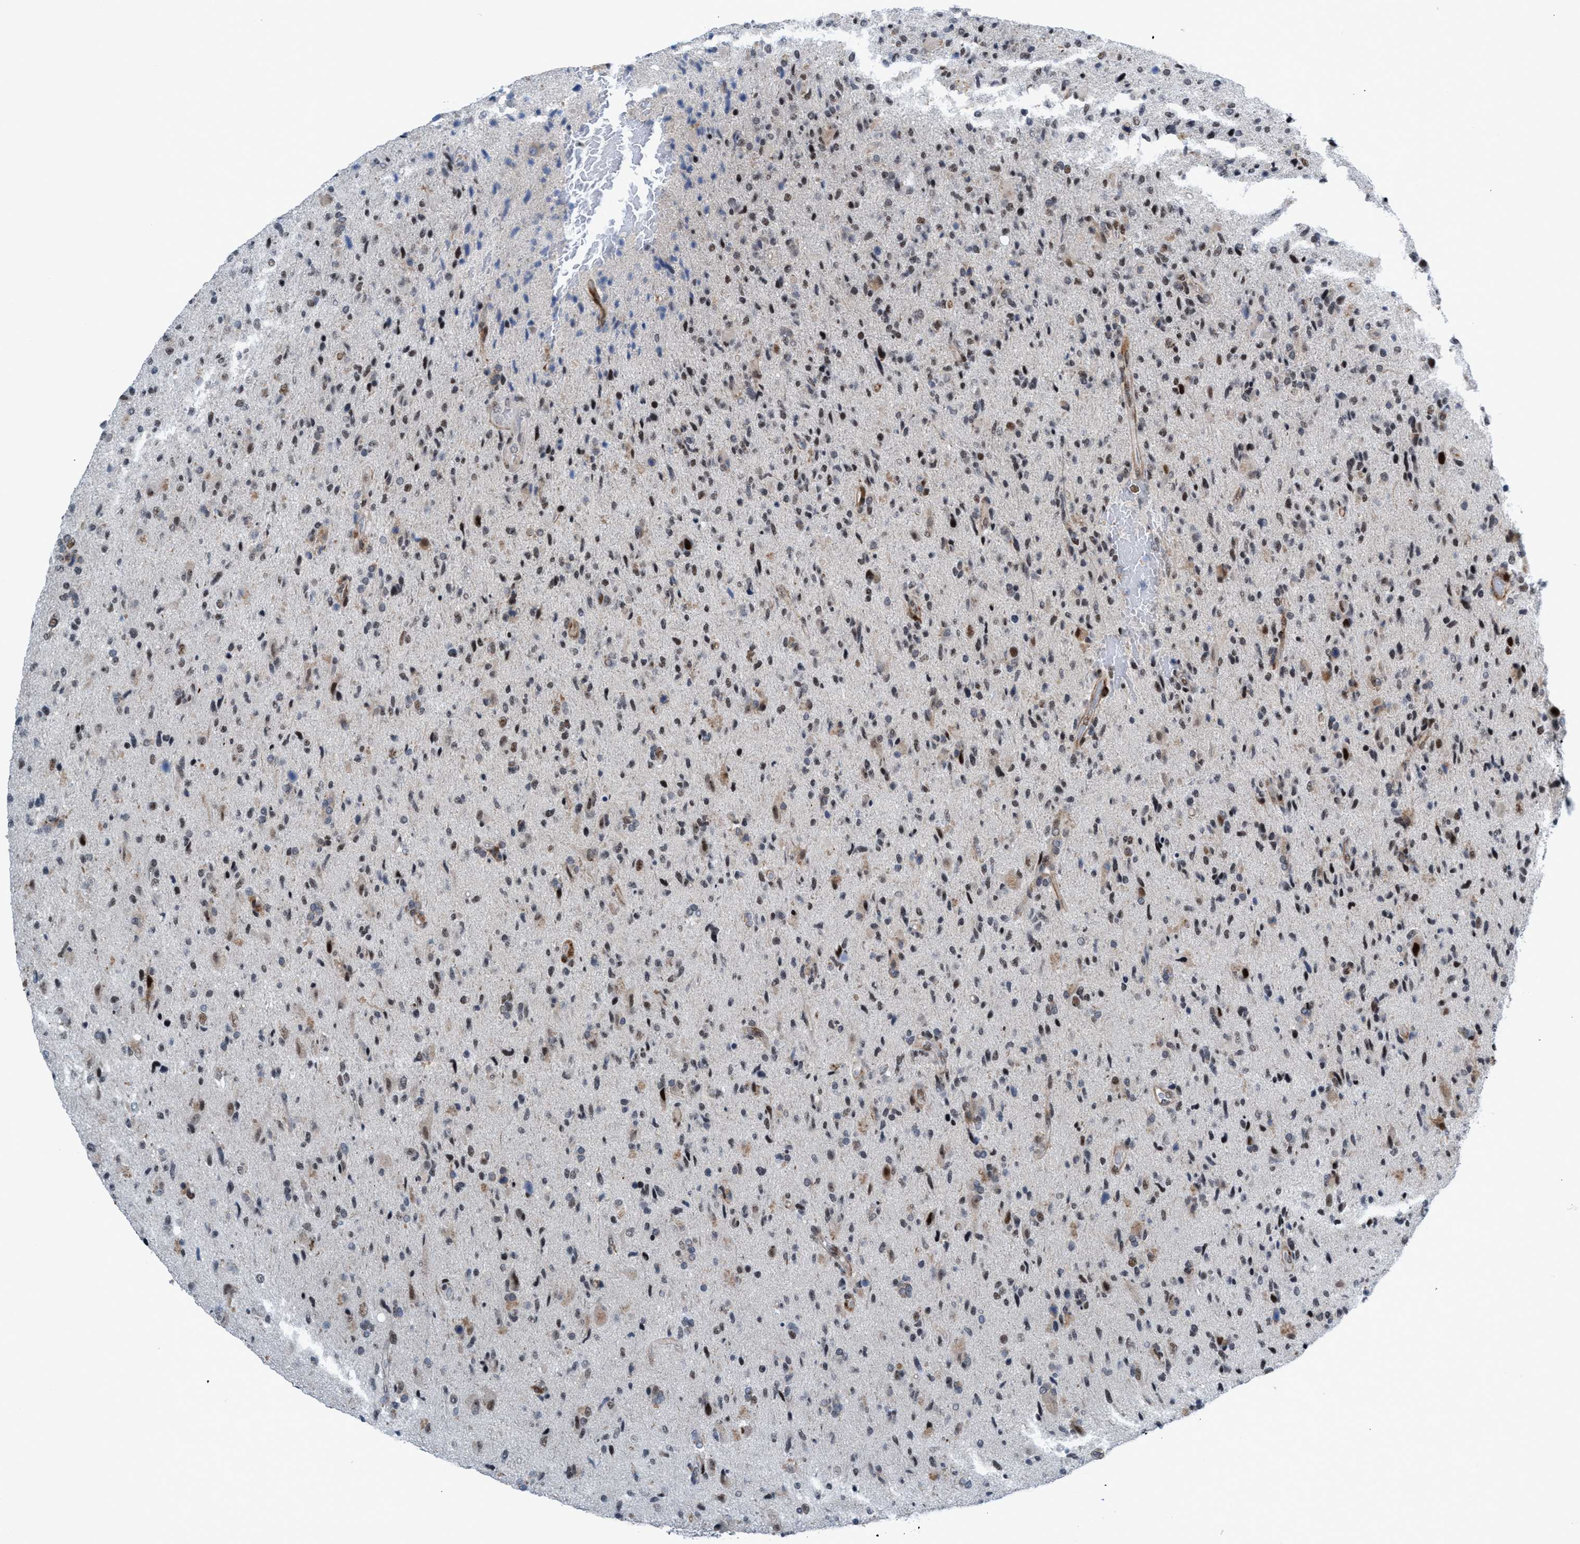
{"staining": {"intensity": "strong", "quantity": "<25%", "location": "nuclear"}, "tissue": "glioma", "cell_type": "Tumor cells", "image_type": "cancer", "snomed": [{"axis": "morphology", "description": "Glioma, malignant, High grade"}, {"axis": "topography", "description": "Brain"}], "caption": "High-magnification brightfield microscopy of glioma stained with DAB (brown) and counterstained with hematoxylin (blue). tumor cells exhibit strong nuclear expression is present in approximately<25% of cells.", "gene": "CWC27", "patient": {"sex": "male", "age": 72}}